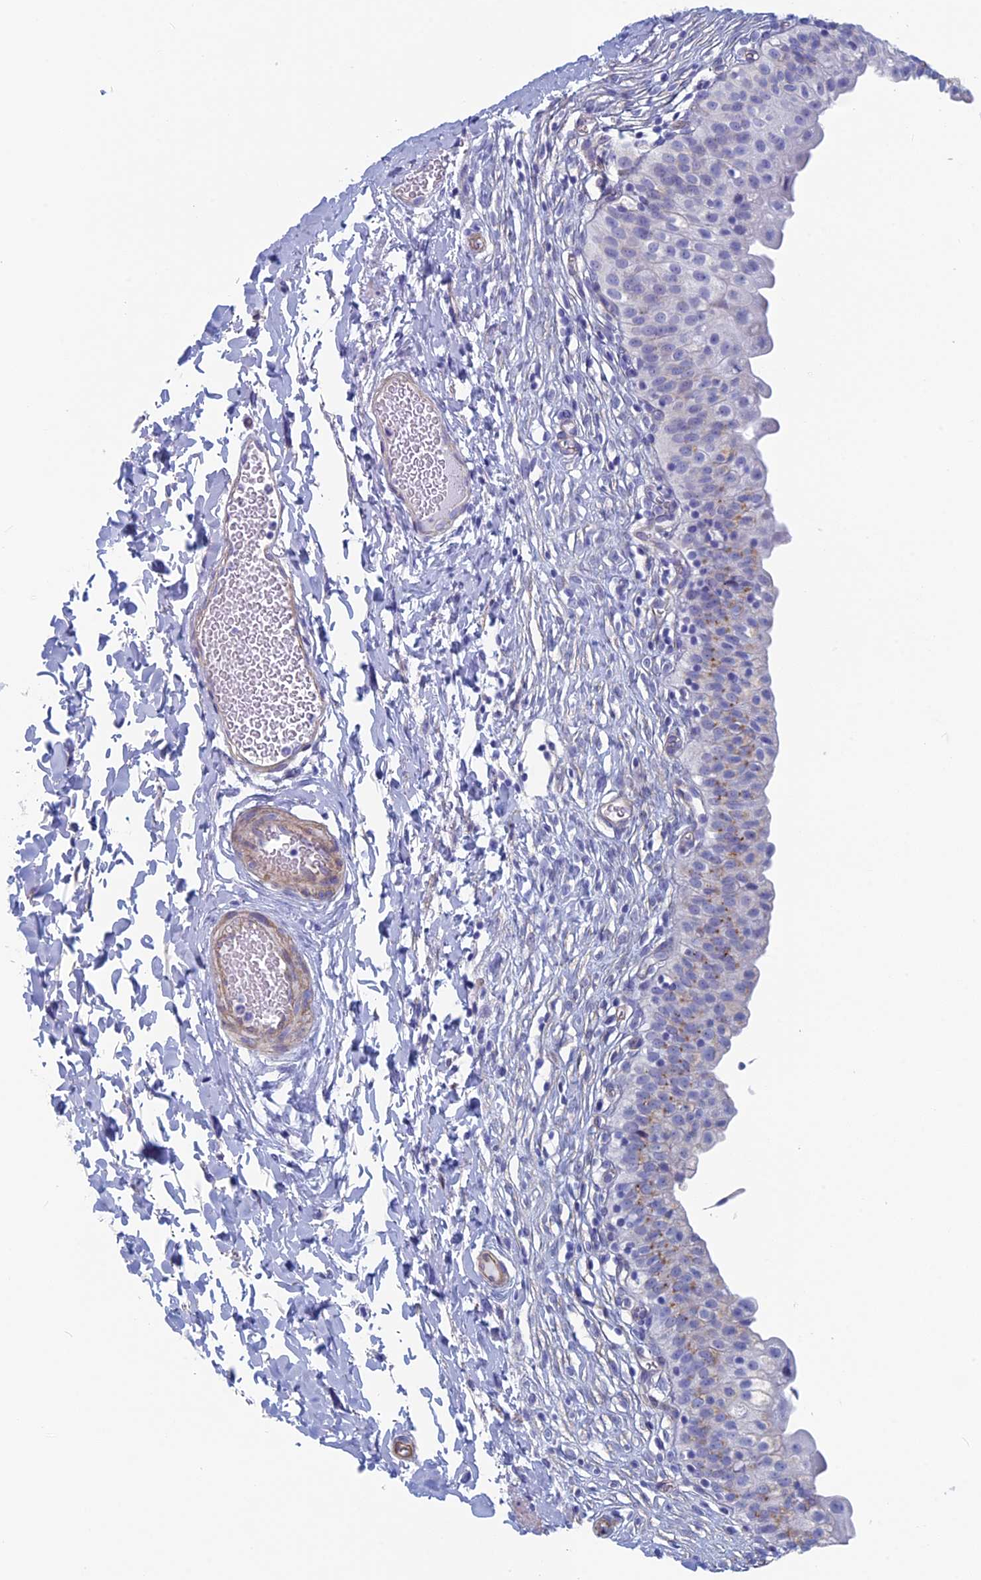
{"staining": {"intensity": "strong", "quantity": "<25%", "location": "cytoplasmic/membranous"}, "tissue": "urinary bladder", "cell_type": "Urothelial cells", "image_type": "normal", "snomed": [{"axis": "morphology", "description": "Normal tissue, NOS"}, {"axis": "topography", "description": "Urinary bladder"}], "caption": "About <25% of urothelial cells in unremarkable urinary bladder exhibit strong cytoplasmic/membranous protein positivity as visualized by brown immunohistochemical staining.", "gene": "MAGEB6", "patient": {"sex": "male", "age": 55}}